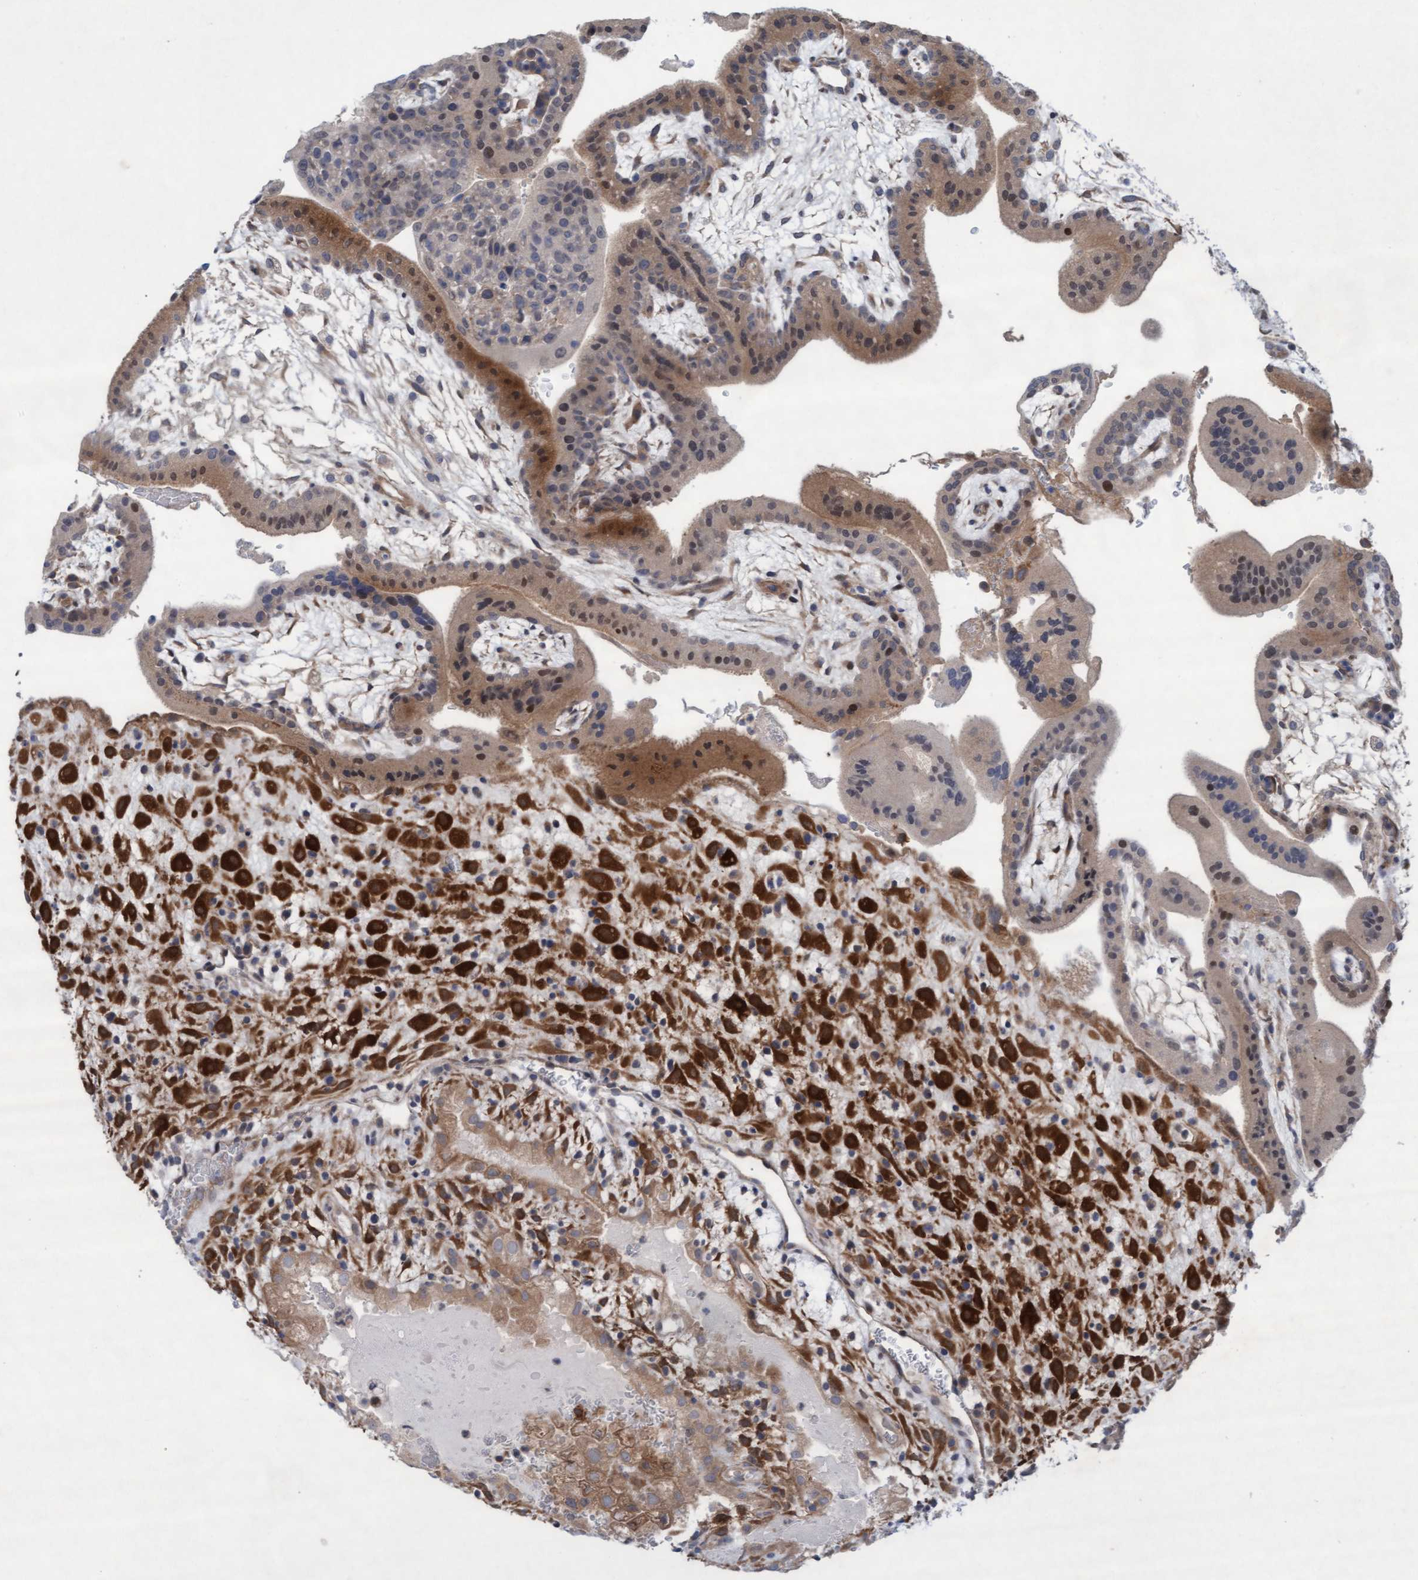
{"staining": {"intensity": "strong", "quantity": ">75%", "location": "cytoplasmic/membranous"}, "tissue": "placenta", "cell_type": "Decidual cells", "image_type": "normal", "snomed": [{"axis": "morphology", "description": "Normal tissue, NOS"}, {"axis": "topography", "description": "Placenta"}], "caption": "Placenta stained with DAB IHC shows high levels of strong cytoplasmic/membranous staining in about >75% of decidual cells.", "gene": "PLCD1", "patient": {"sex": "female", "age": 35}}